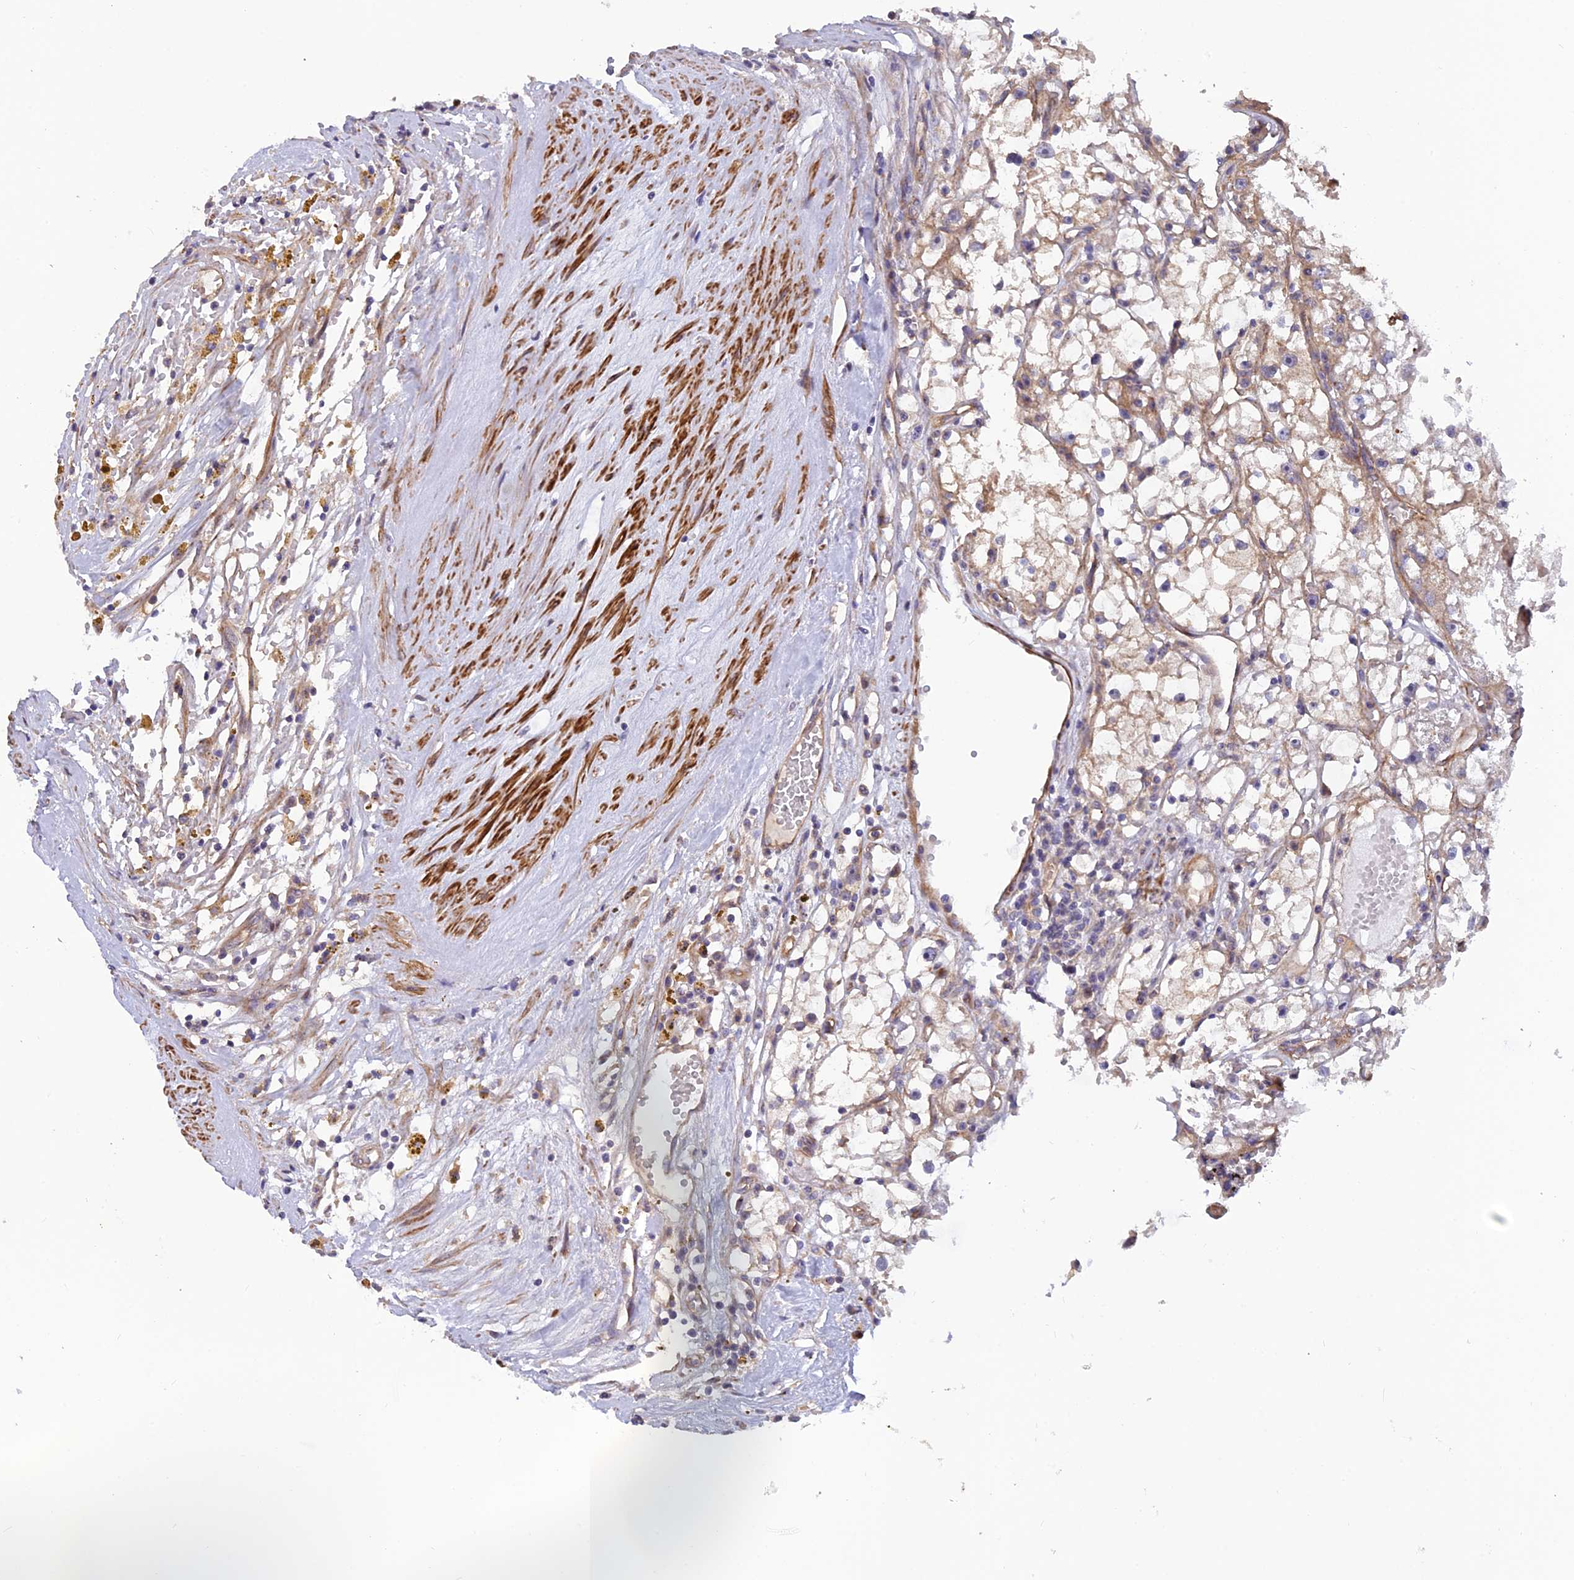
{"staining": {"intensity": "negative", "quantity": "none", "location": "none"}, "tissue": "renal cancer", "cell_type": "Tumor cells", "image_type": "cancer", "snomed": [{"axis": "morphology", "description": "Adenocarcinoma, NOS"}, {"axis": "topography", "description": "Kidney"}], "caption": "Tumor cells are negative for brown protein staining in renal cancer.", "gene": "ADAMTS15", "patient": {"sex": "male", "age": 56}}